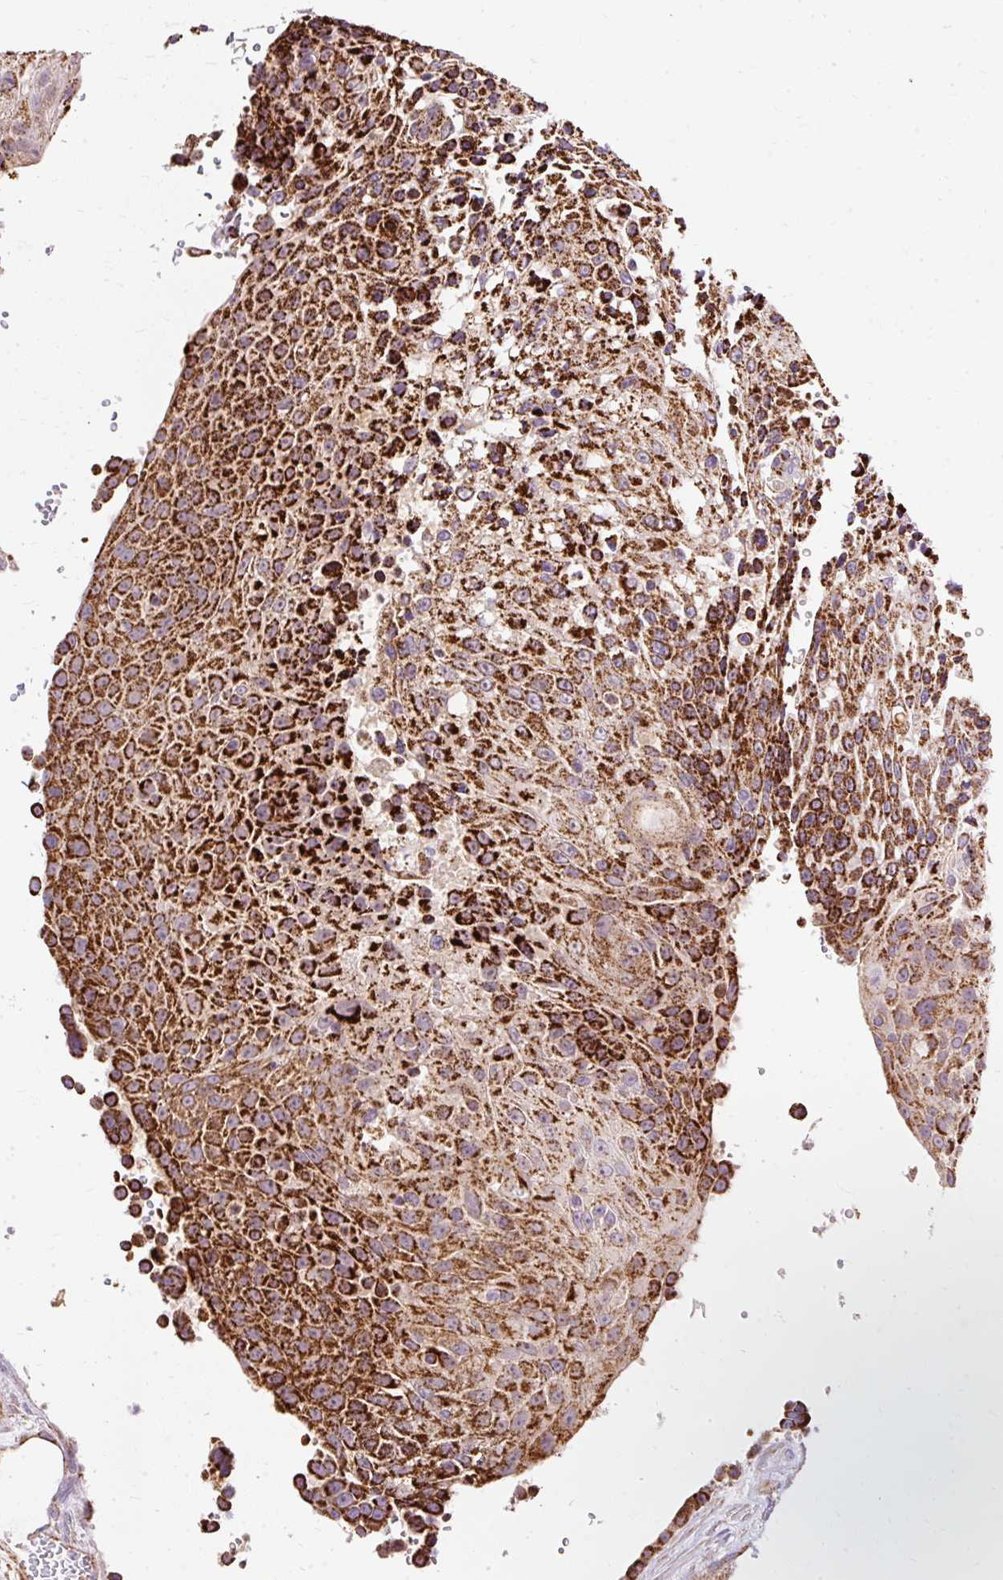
{"staining": {"intensity": "strong", "quantity": ">75%", "location": "cytoplasmic/membranous"}, "tissue": "urothelial cancer", "cell_type": "Tumor cells", "image_type": "cancer", "snomed": [{"axis": "morphology", "description": "Urothelial carcinoma, High grade"}, {"axis": "topography", "description": "Urinary bladder"}], "caption": "The image reveals staining of urothelial cancer, revealing strong cytoplasmic/membranous protein expression (brown color) within tumor cells. (IHC, brightfield microscopy, high magnification).", "gene": "CEP290", "patient": {"sex": "female", "age": 63}}